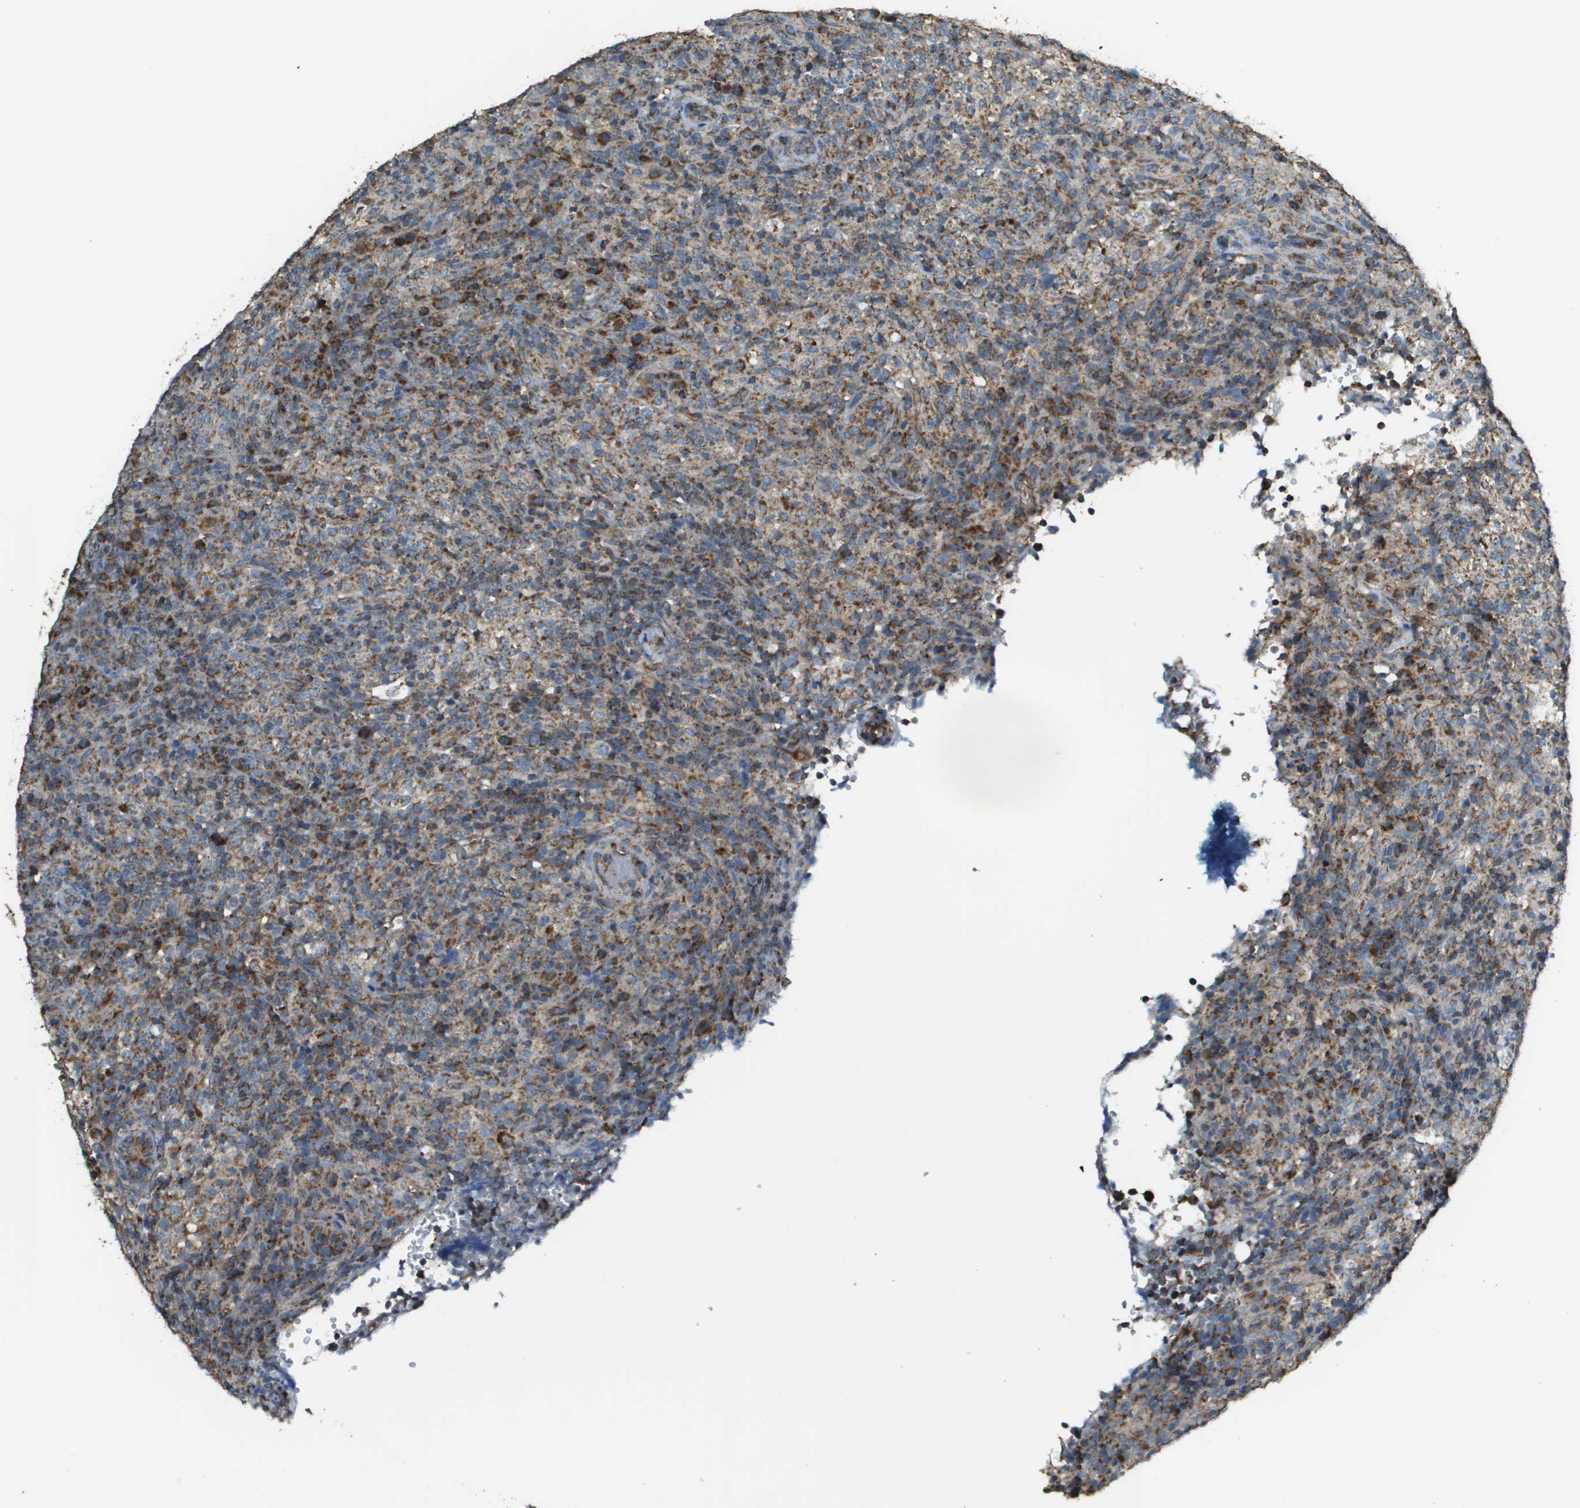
{"staining": {"intensity": "strong", "quantity": "<25%", "location": "cytoplasmic/membranous"}, "tissue": "lymphoma", "cell_type": "Tumor cells", "image_type": "cancer", "snomed": [{"axis": "morphology", "description": "Malignant lymphoma, non-Hodgkin's type, High grade"}, {"axis": "topography", "description": "Lymph node"}], "caption": "An image showing strong cytoplasmic/membranous staining in about <25% of tumor cells in malignant lymphoma, non-Hodgkin's type (high-grade), as visualized by brown immunohistochemical staining.", "gene": "FH", "patient": {"sex": "female", "age": 76}}